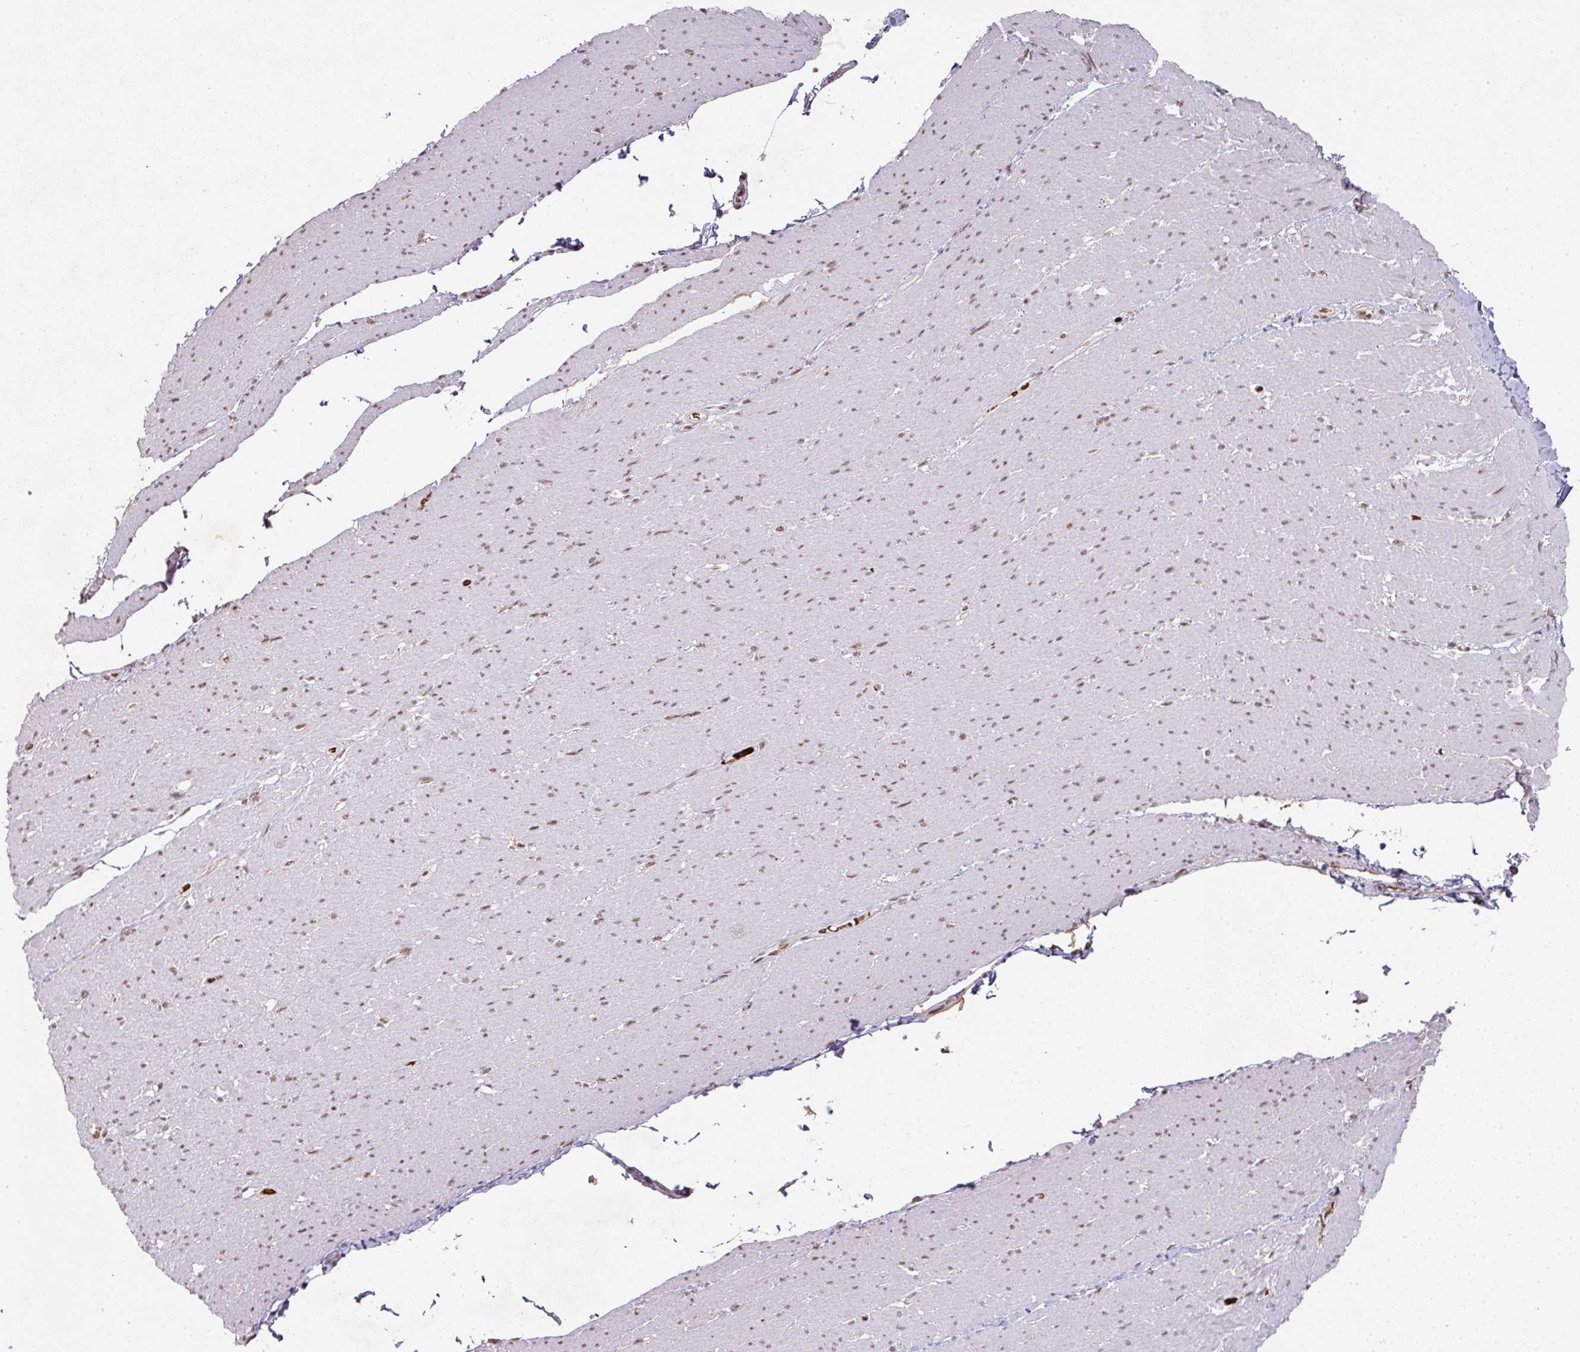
{"staining": {"intensity": "weak", "quantity": "25%-75%", "location": "nuclear"}, "tissue": "smooth muscle", "cell_type": "Smooth muscle cells", "image_type": "normal", "snomed": [{"axis": "morphology", "description": "Normal tissue, NOS"}, {"axis": "topography", "description": "Smooth muscle"}, {"axis": "topography", "description": "Rectum"}], "caption": "This image reveals unremarkable smooth muscle stained with immunohistochemistry to label a protein in brown. The nuclear of smooth muscle cells show weak positivity for the protein. Nuclei are counter-stained blue.", "gene": "NEIL1", "patient": {"sex": "male", "age": 53}}